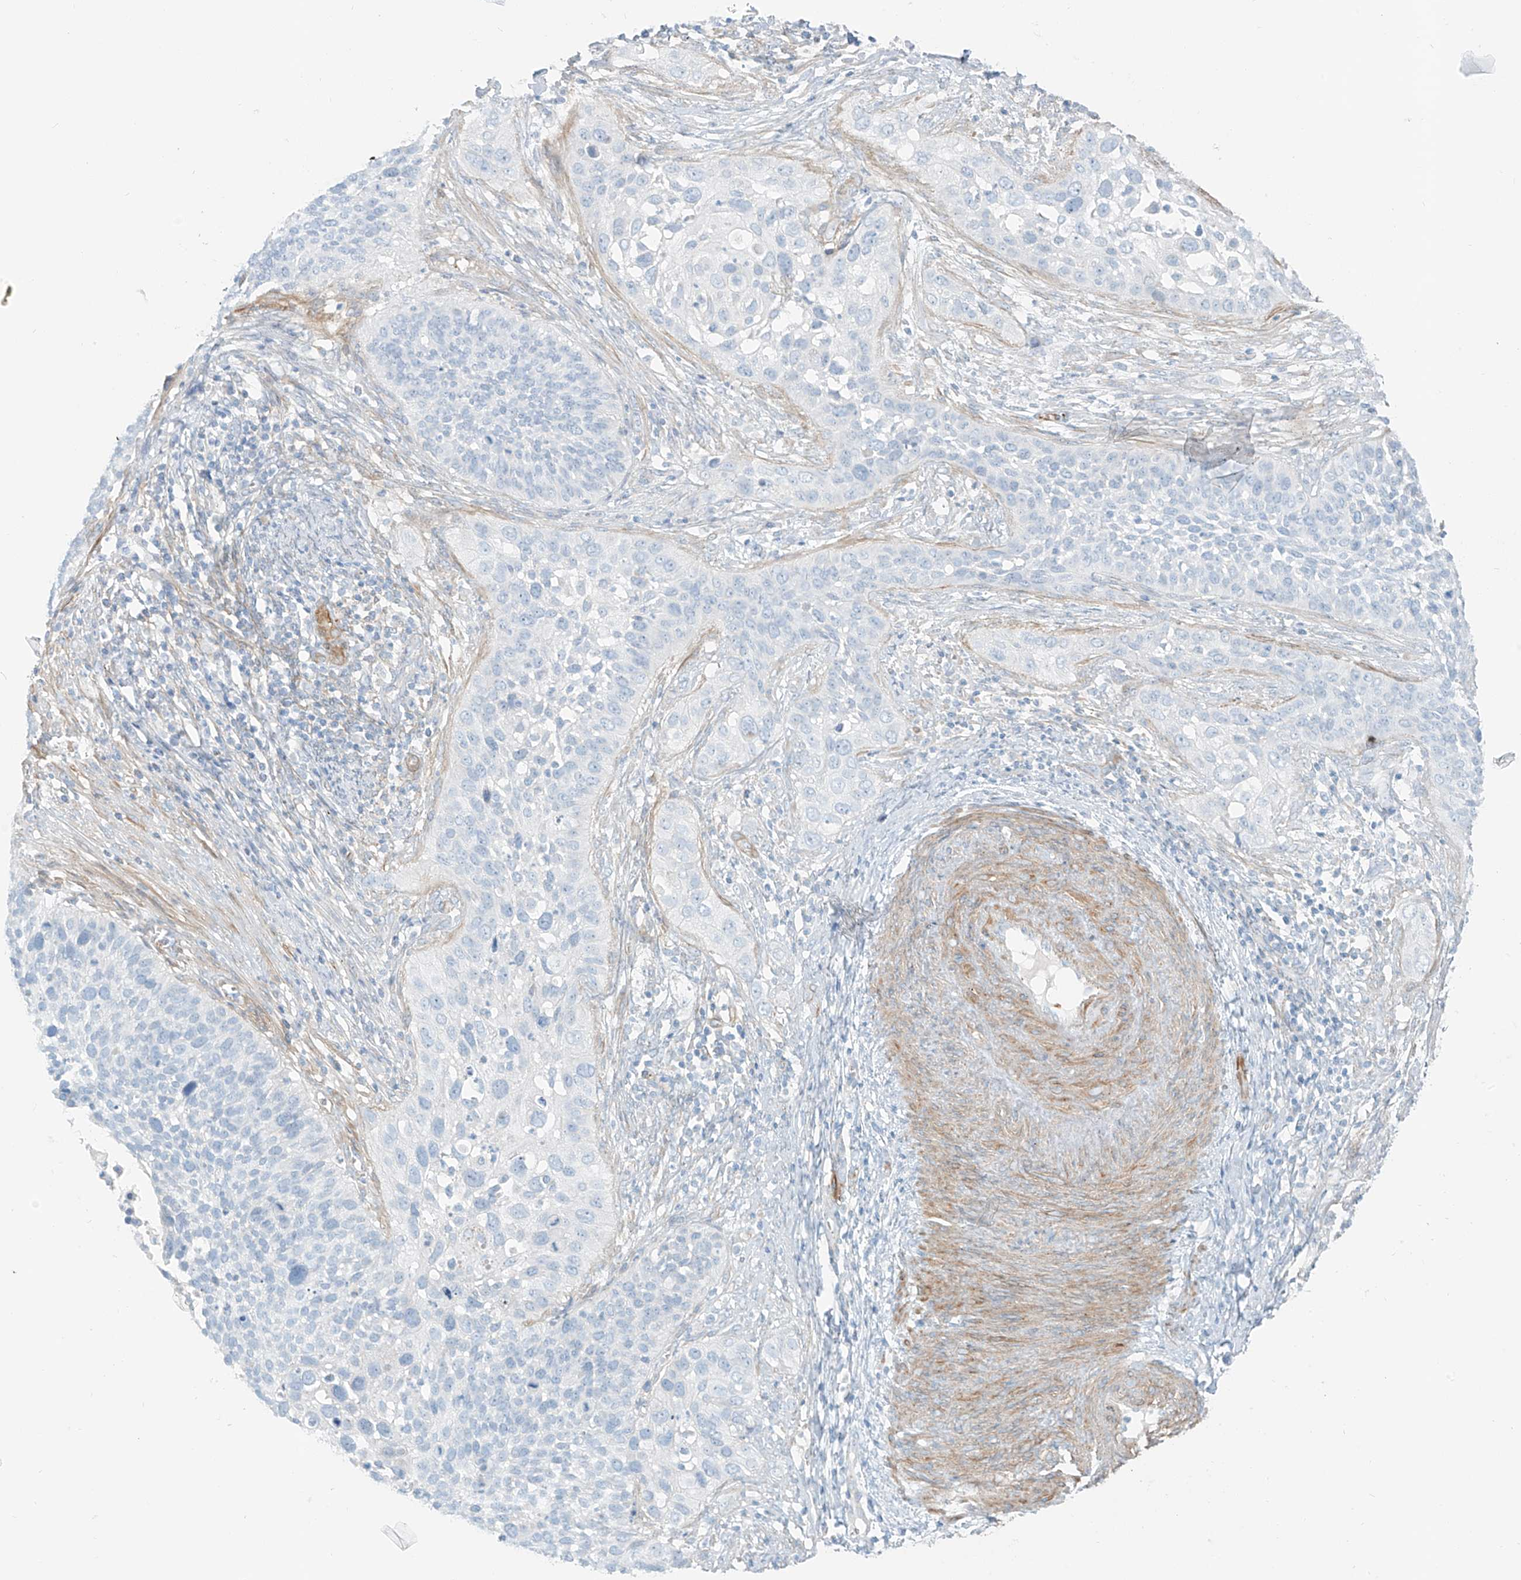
{"staining": {"intensity": "negative", "quantity": "none", "location": "none"}, "tissue": "cervical cancer", "cell_type": "Tumor cells", "image_type": "cancer", "snomed": [{"axis": "morphology", "description": "Squamous cell carcinoma, NOS"}, {"axis": "topography", "description": "Cervix"}], "caption": "Immunohistochemistry (IHC) image of neoplastic tissue: human cervical cancer stained with DAB exhibits no significant protein staining in tumor cells.", "gene": "SMCP", "patient": {"sex": "female", "age": 34}}